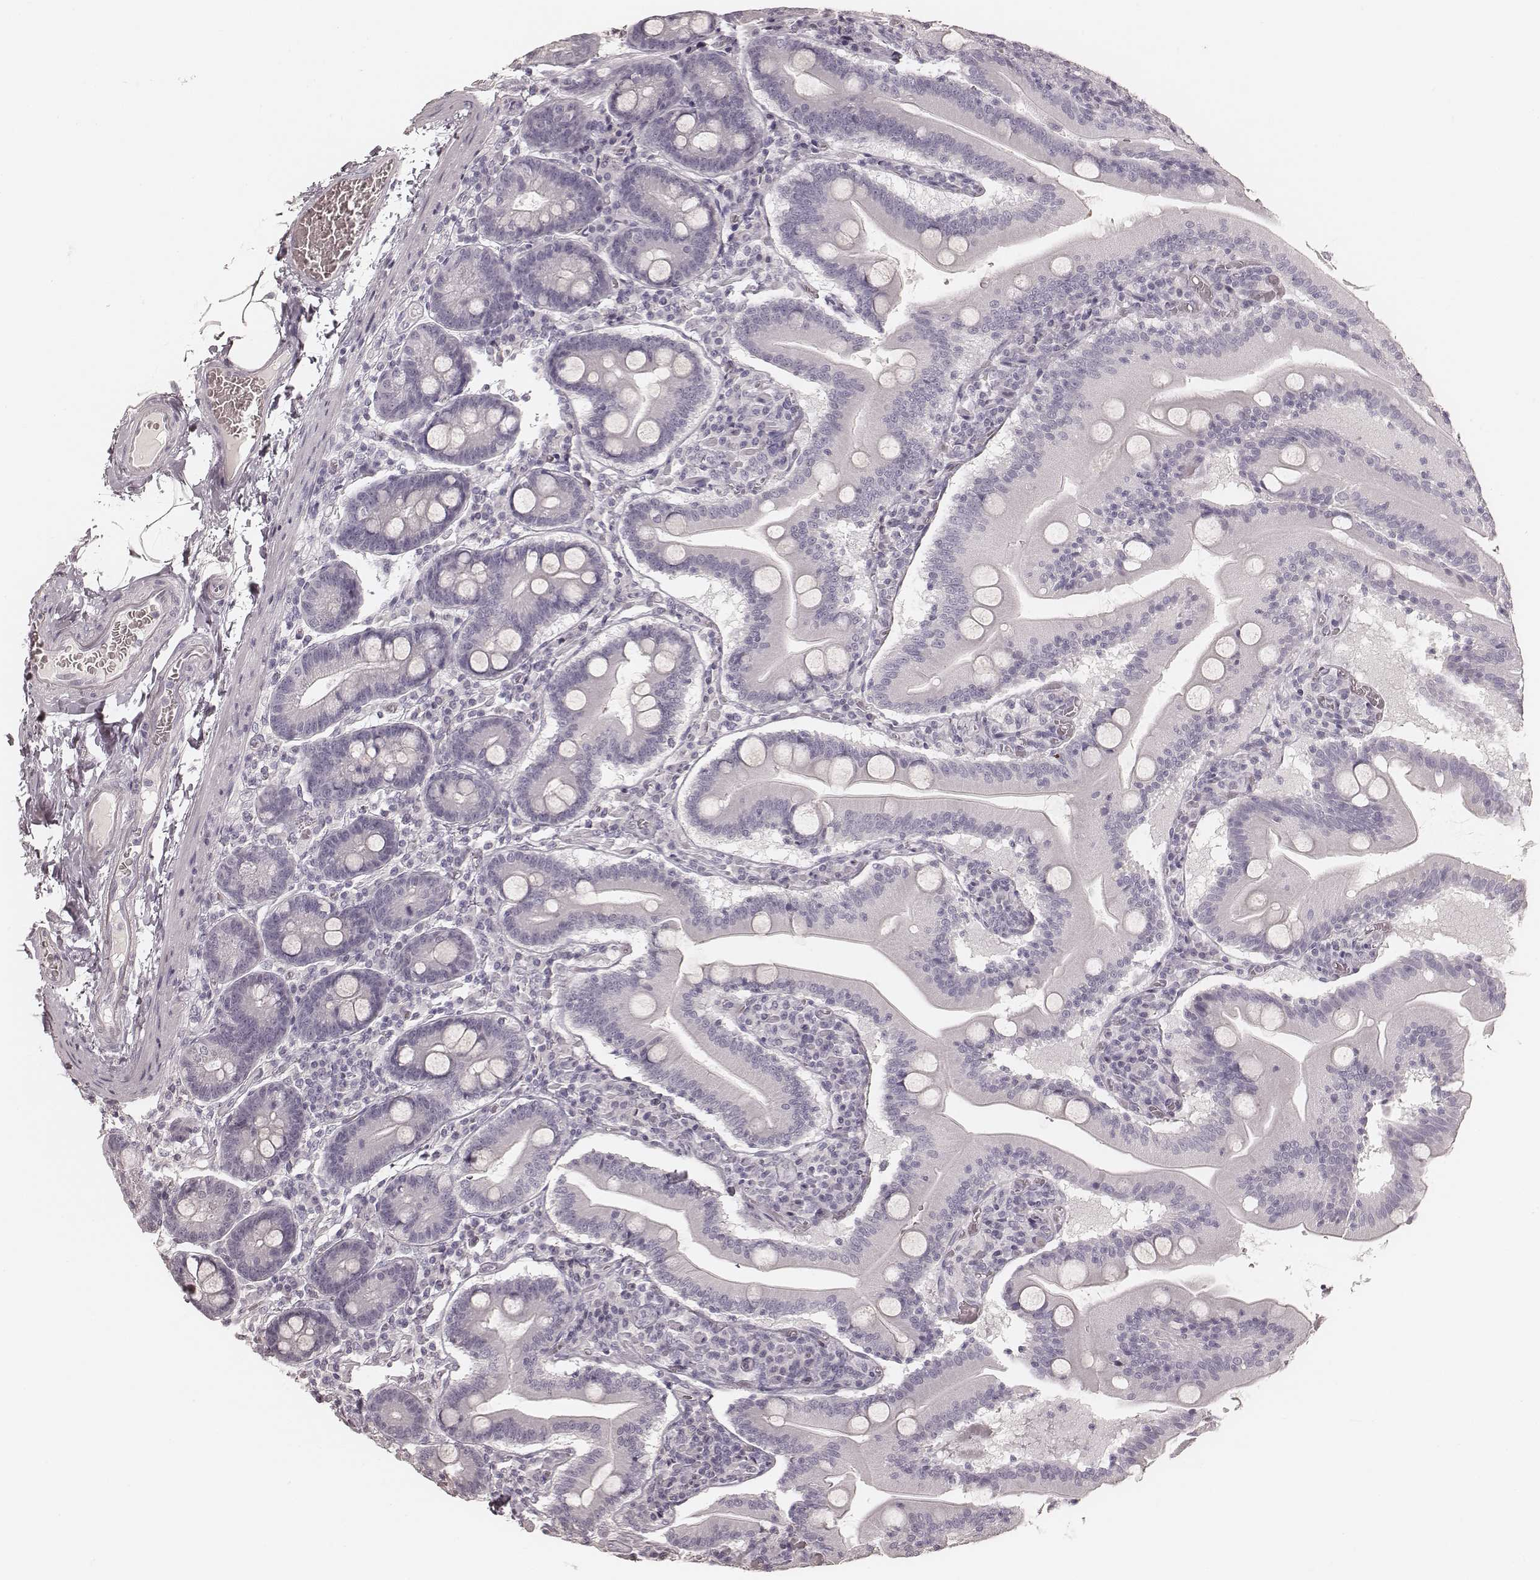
{"staining": {"intensity": "negative", "quantity": "none", "location": "none"}, "tissue": "small intestine", "cell_type": "Glandular cells", "image_type": "normal", "snomed": [{"axis": "morphology", "description": "Normal tissue, NOS"}, {"axis": "topography", "description": "Small intestine"}], "caption": "Immunohistochemical staining of benign small intestine displays no significant expression in glandular cells. Brightfield microscopy of IHC stained with DAB (brown) and hematoxylin (blue), captured at high magnification.", "gene": "KRT26", "patient": {"sex": "male", "age": 37}}